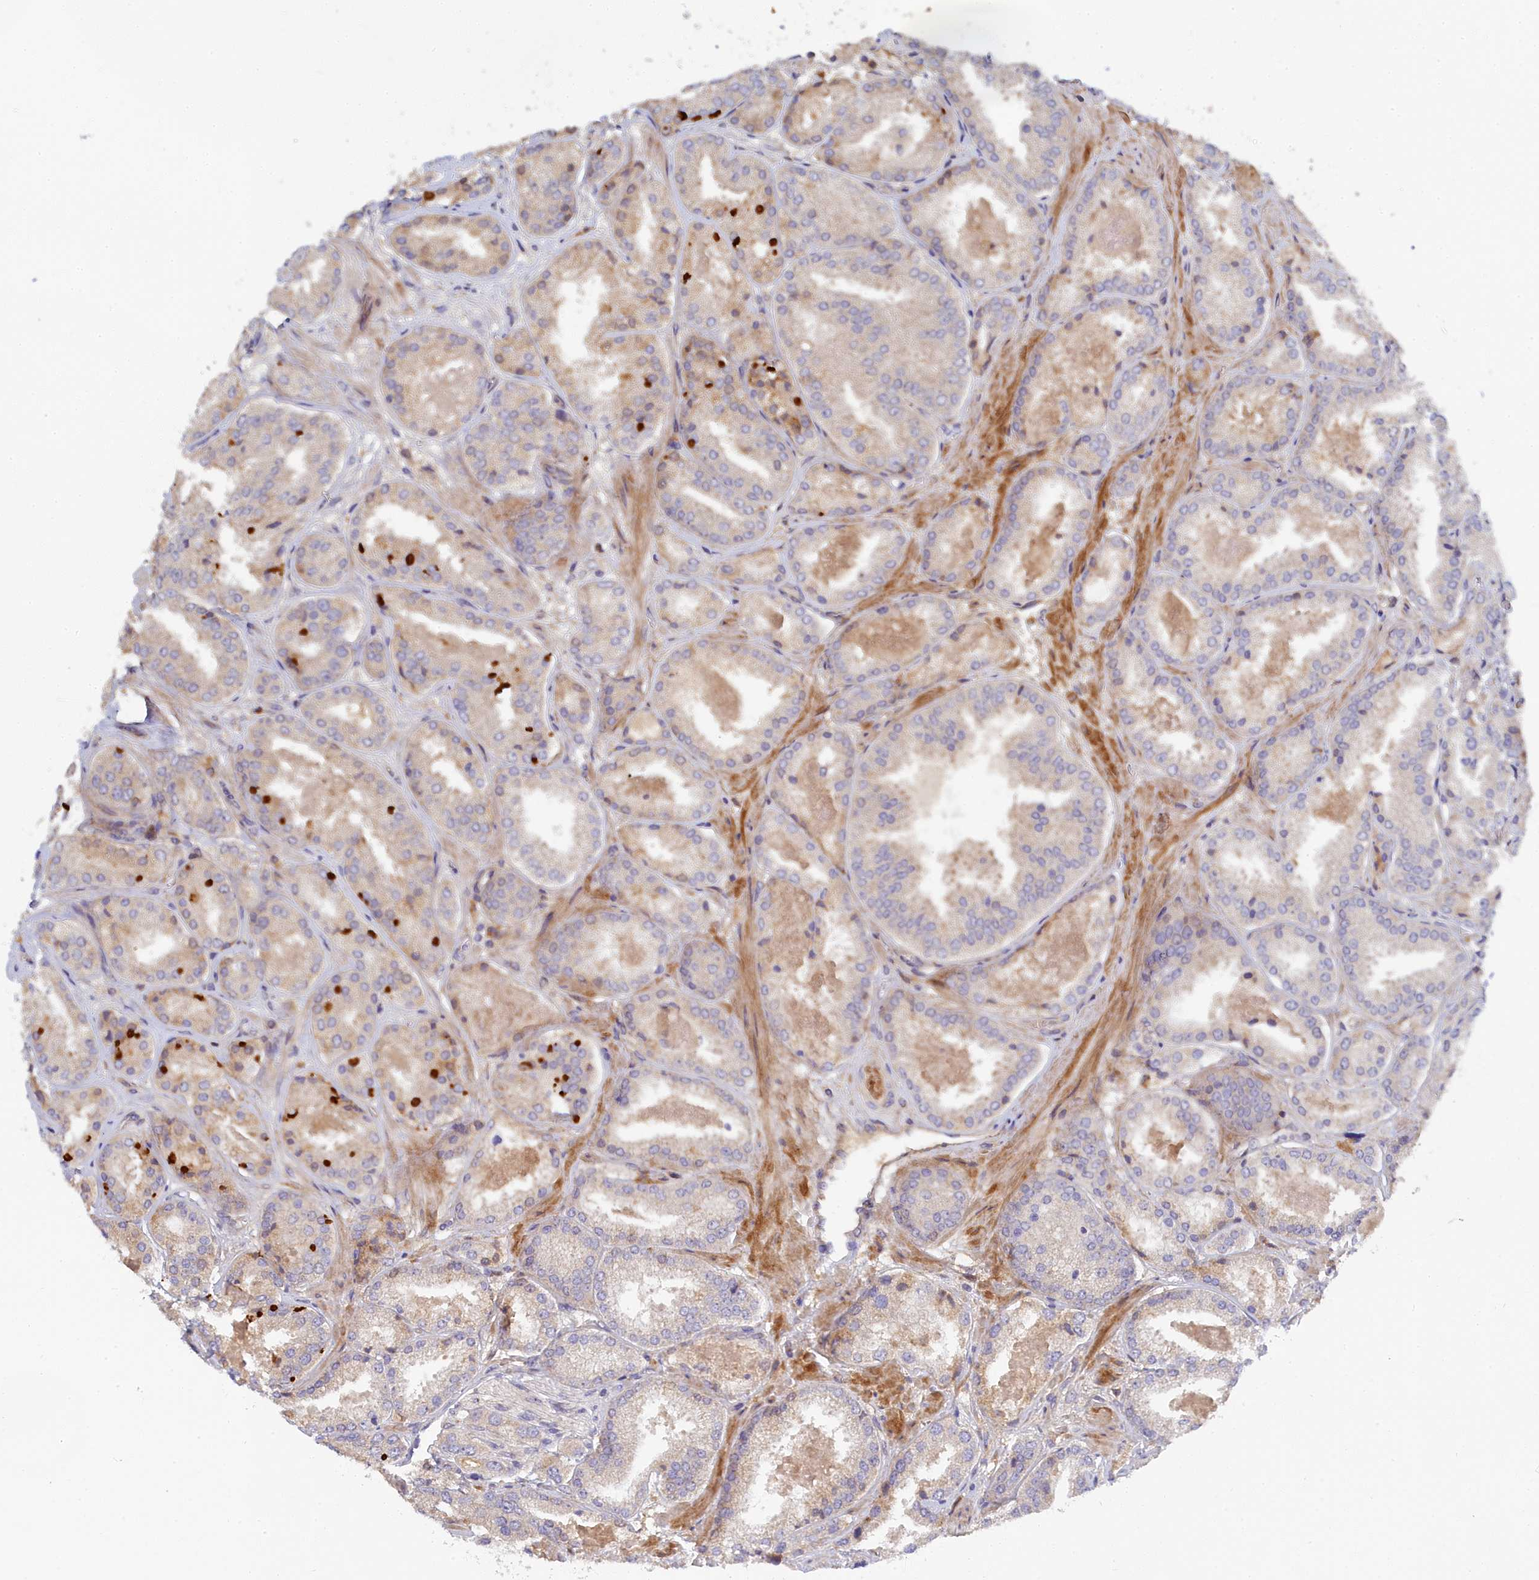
{"staining": {"intensity": "weak", "quantity": "<25%", "location": "cytoplasmic/membranous"}, "tissue": "prostate cancer", "cell_type": "Tumor cells", "image_type": "cancer", "snomed": [{"axis": "morphology", "description": "Adenocarcinoma, High grade"}, {"axis": "topography", "description": "Prostate"}], "caption": "Immunohistochemistry (IHC) micrograph of neoplastic tissue: prostate adenocarcinoma (high-grade) stained with DAB (3,3'-diaminobenzidine) demonstrates no significant protein expression in tumor cells.", "gene": "SPATA5L1", "patient": {"sex": "male", "age": 63}}